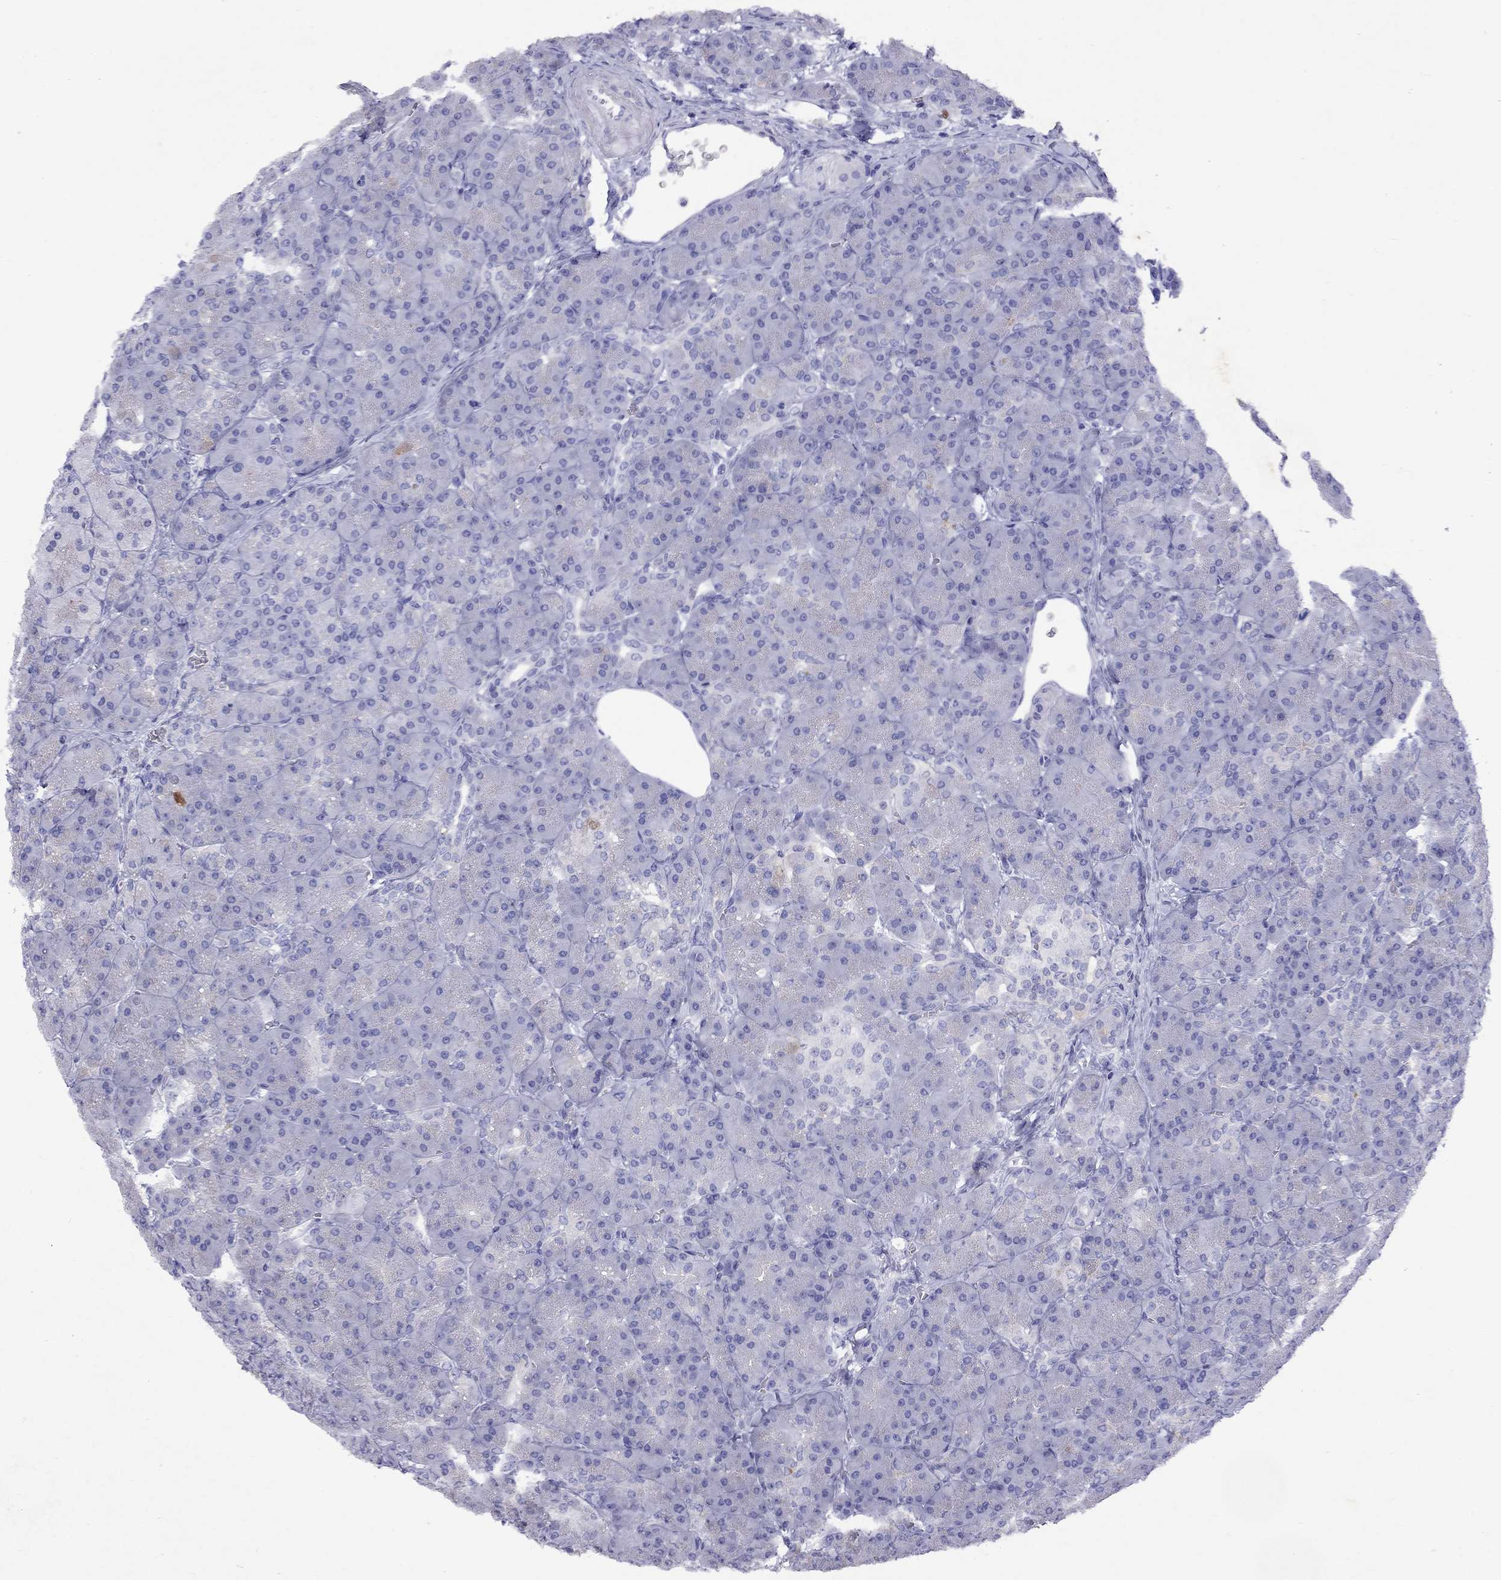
{"staining": {"intensity": "negative", "quantity": "none", "location": "none"}, "tissue": "pancreas", "cell_type": "Exocrine glandular cells", "image_type": "normal", "snomed": [{"axis": "morphology", "description": "Normal tissue, NOS"}, {"axis": "topography", "description": "Pancreas"}], "caption": "Protein analysis of benign pancreas displays no significant expression in exocrine glandular cells. (DAB IHC visualized using brightfield microscopy, high magnification).", "gene": "GNAT3", "patient": {"sex": "male", "age": 57}}